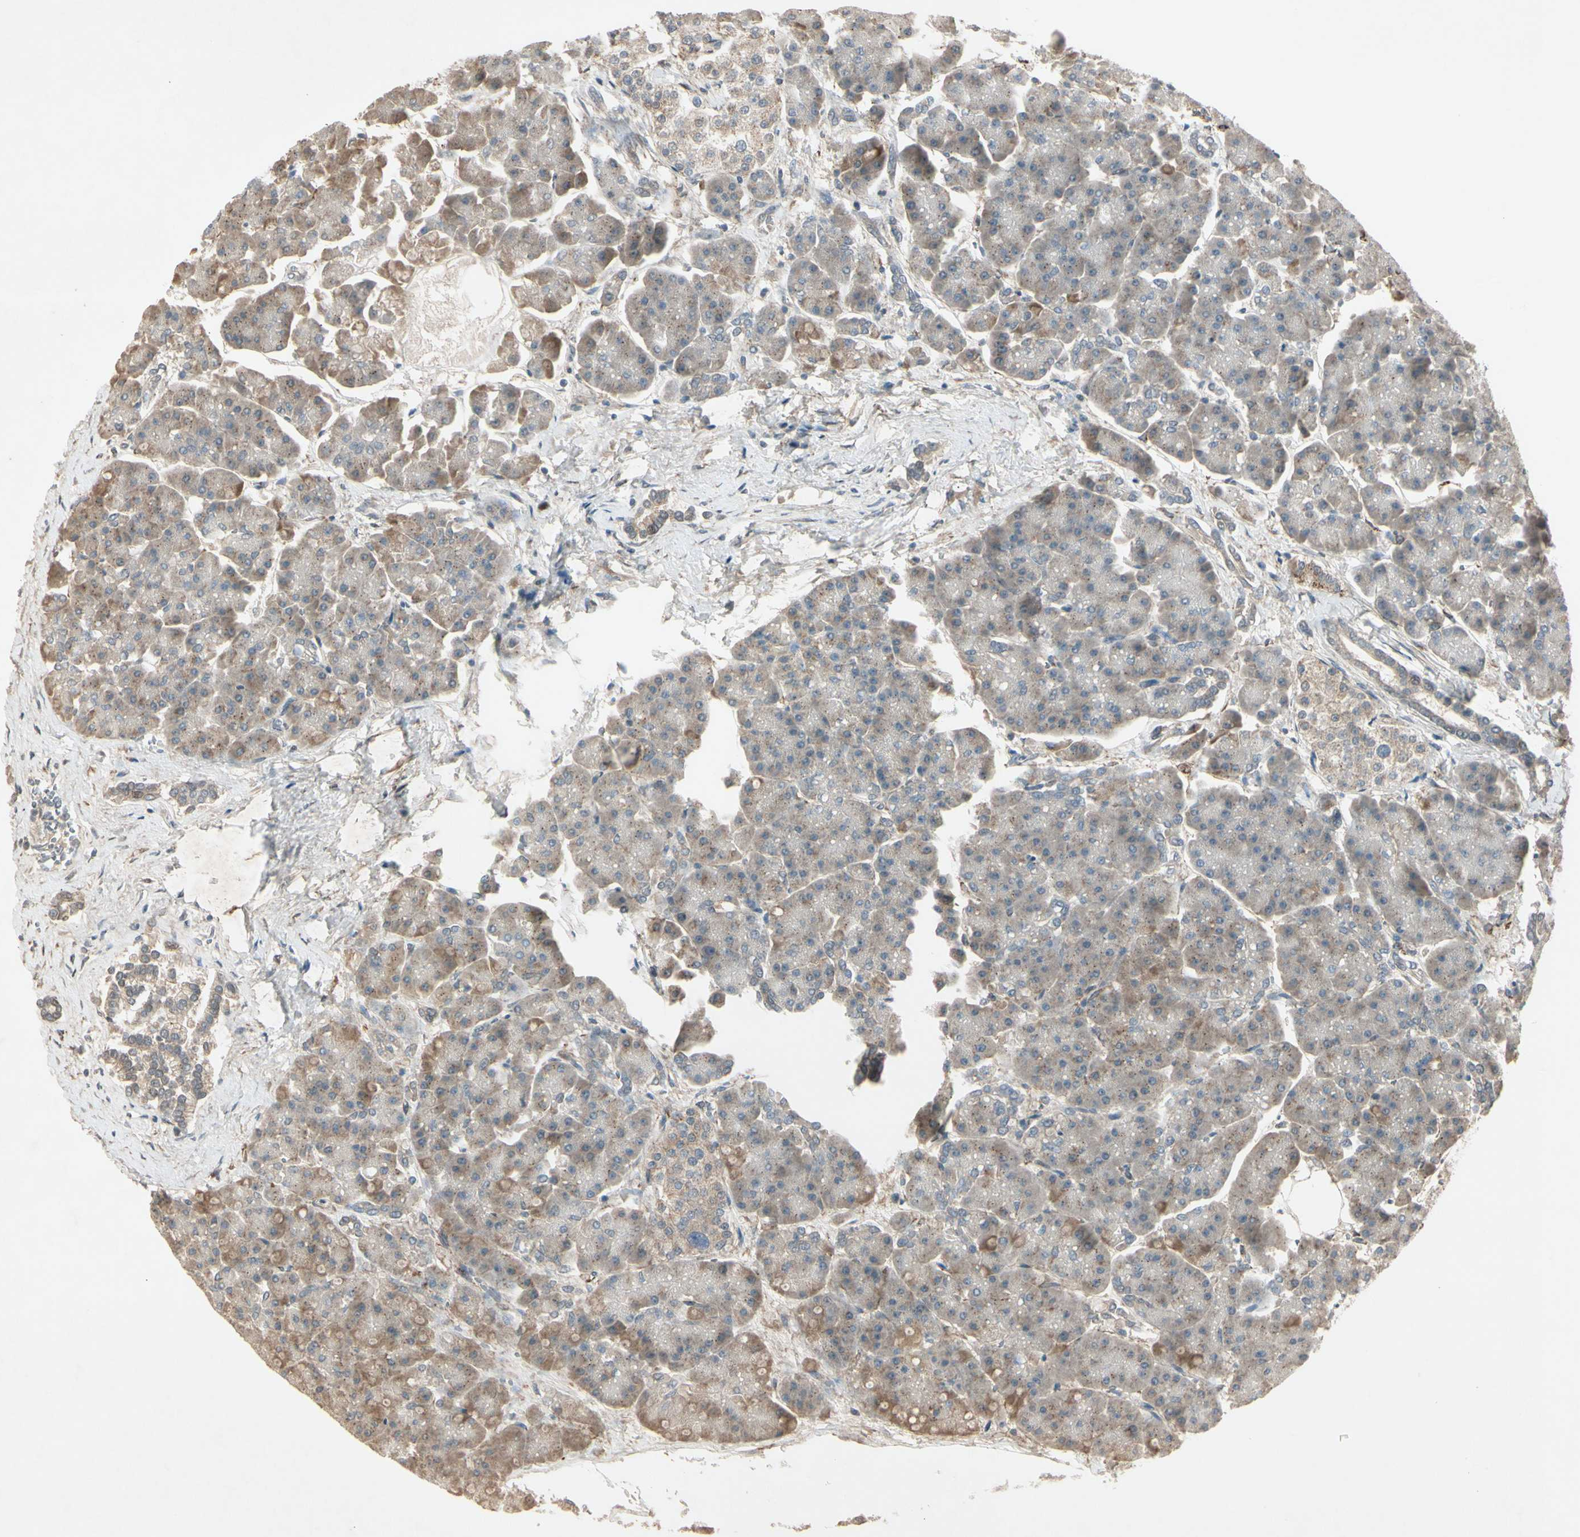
{"staining": {"intensity": "negative", "quantity": "none", "location": "none"}, "tissue": "pancreas", "cell_type": "Exocrine glandular cells", "image_type": "normal", "snomed": [{"axis": "morphology", "description": "Normal tissue, NOS"}, {"axis": "topography", "description": "Pancreas"}], "caption": "Protein analysis of benign pancreas displays no significant staining in exocrine glandular cells.", "gene": "FHDC1", "patient": {"sex": "female", "age": 70}}